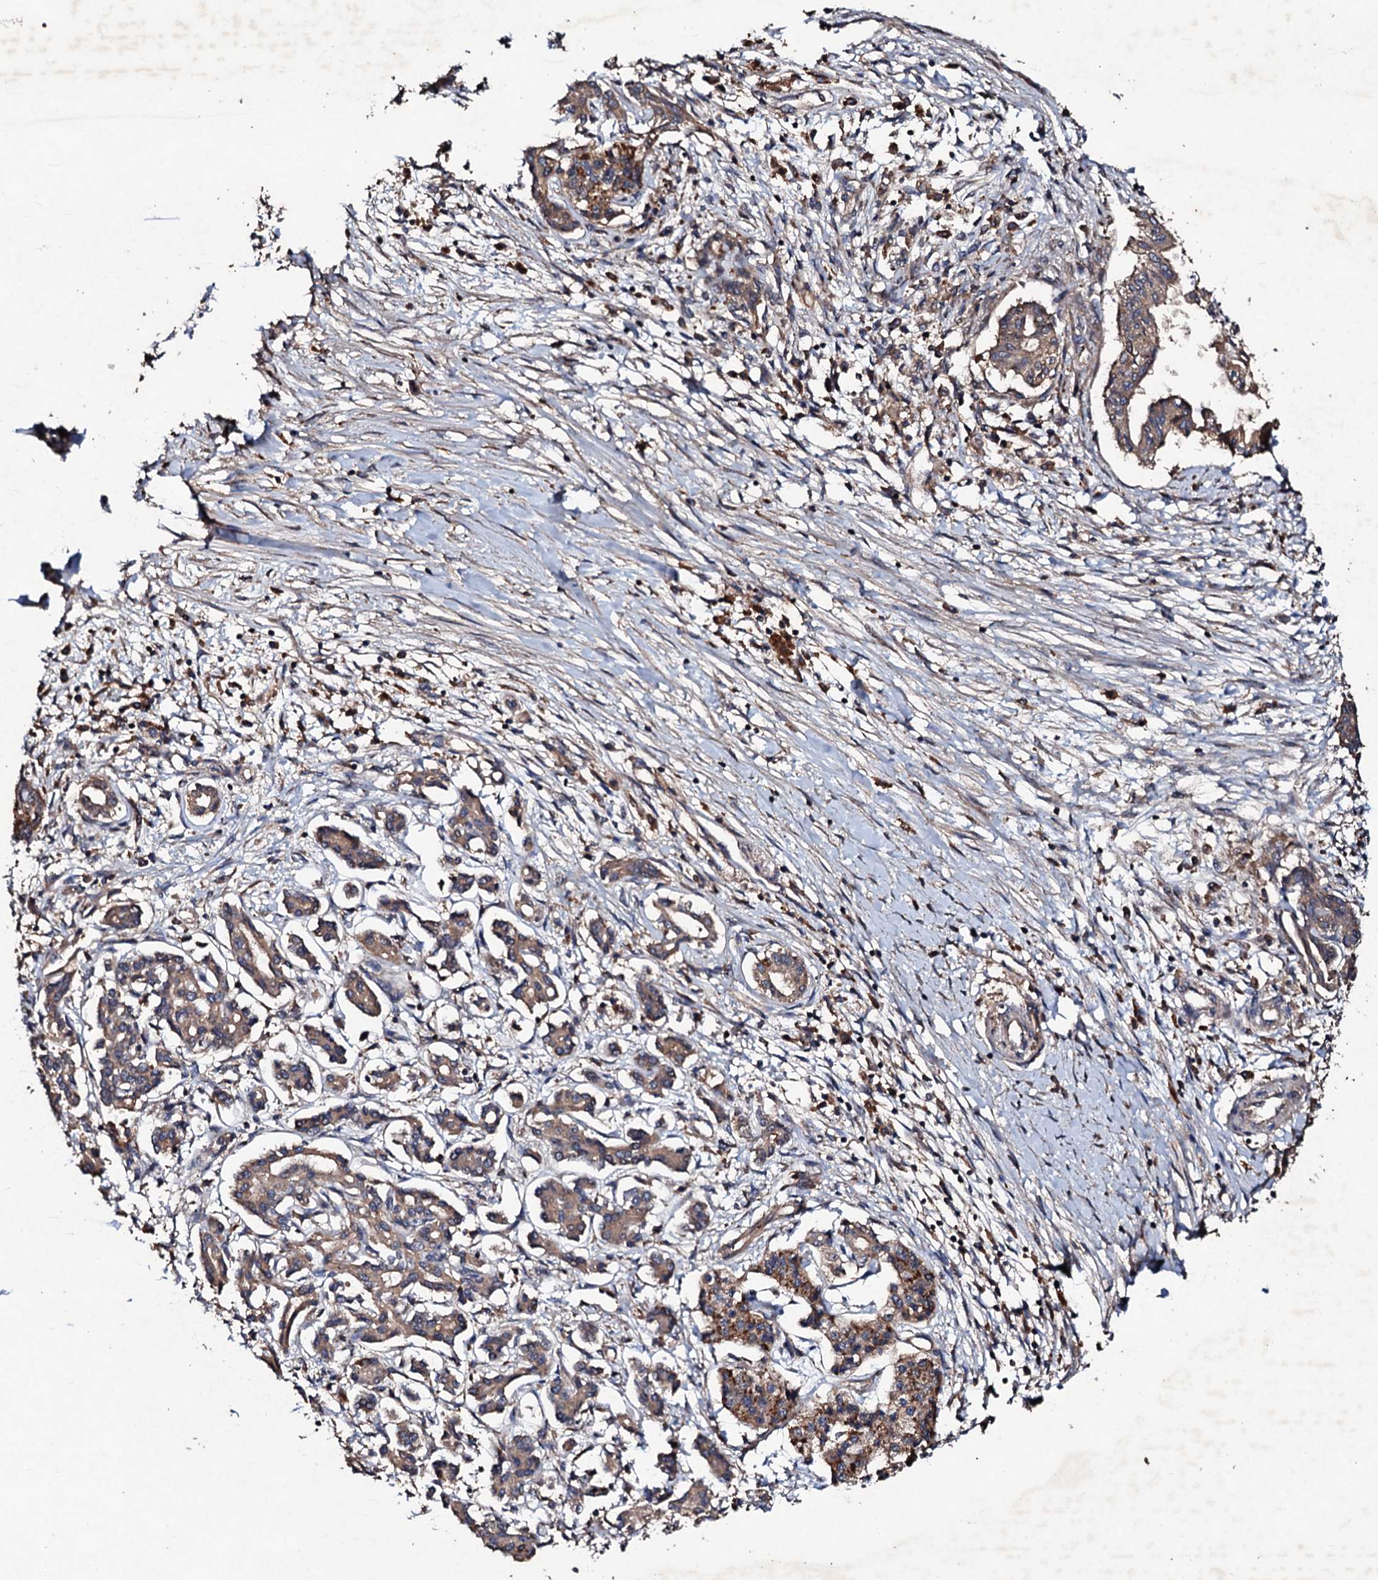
{"staining": {"intensity": "moderate", "quantity": ">75%", "location": "cytoplasmic/membranous"}, "tissue": "pancreatic cancer", "cell_type": "Tumor cells", "image_type": "cancer", "snomed": [{"axis": "morphology", "description": "Adenocarcinoma, NOS"}, {"axis": "topography", "description": "Pancreas"}], "caption": "Immunohistochemical staining of human pancreatic cancer displays medium levels of moderate cytoplasmic/membranous positivity in approximately >75% of tumor cells.", "gene": "KERA", "patient": {"sex": "female", "age": 50}}